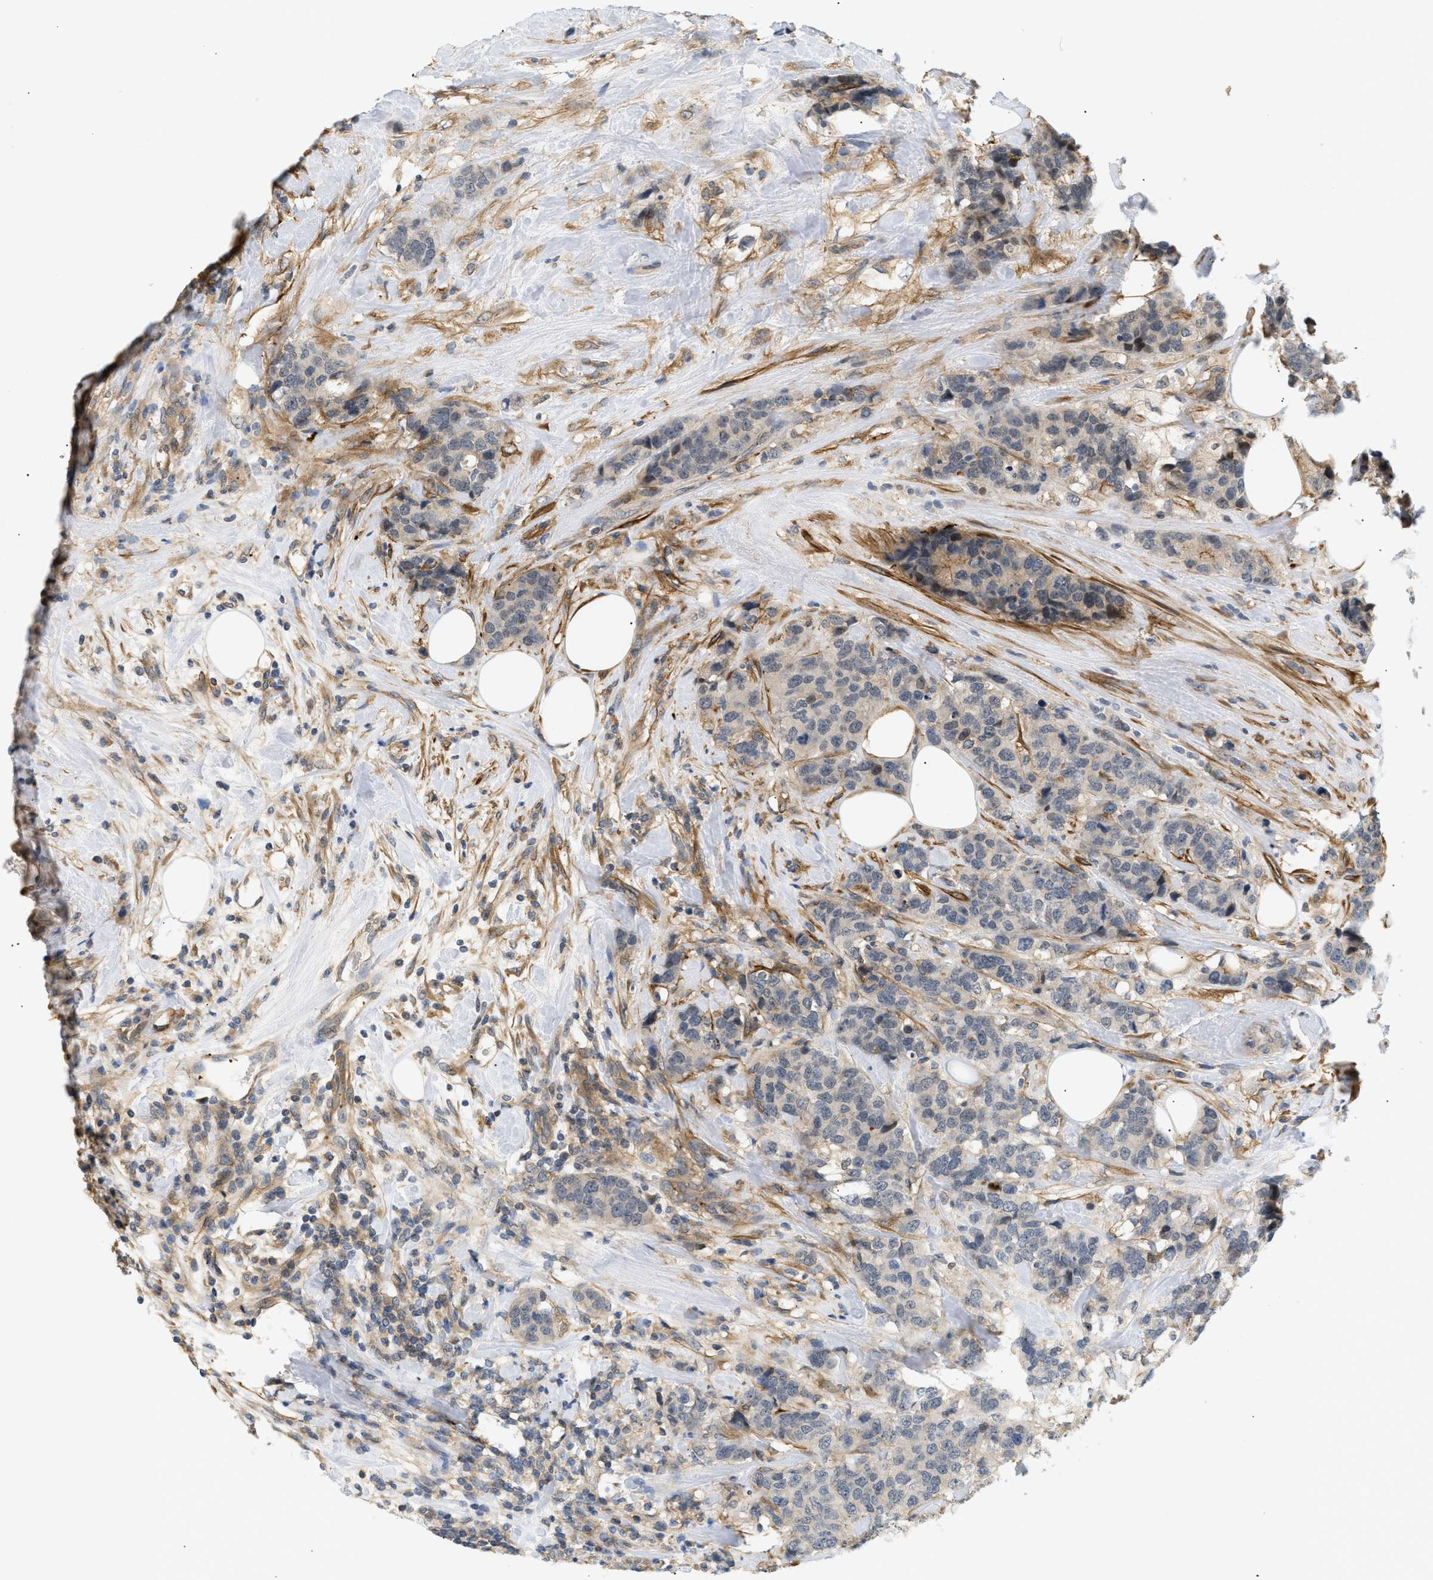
{"staining": {"intensity": "weak", "quantity": "<25%", "location": "cytoplasmic/membranous"}, "tissue": "breast cancer", "cell_type": "Tumor cells", "image_type": "cancer", "snomed": [{"axis": "morphology", "description": "Lobular carcinoma"}, {"axis": "topography", "description": "Breast"}], "caption": "Immunohistochemistry of human breast cancer (lobular carcinoma) demonstrates no expression in tumor cells.", "gene": "CORO2B", "patient": {"sex": "female", "age": 59}}